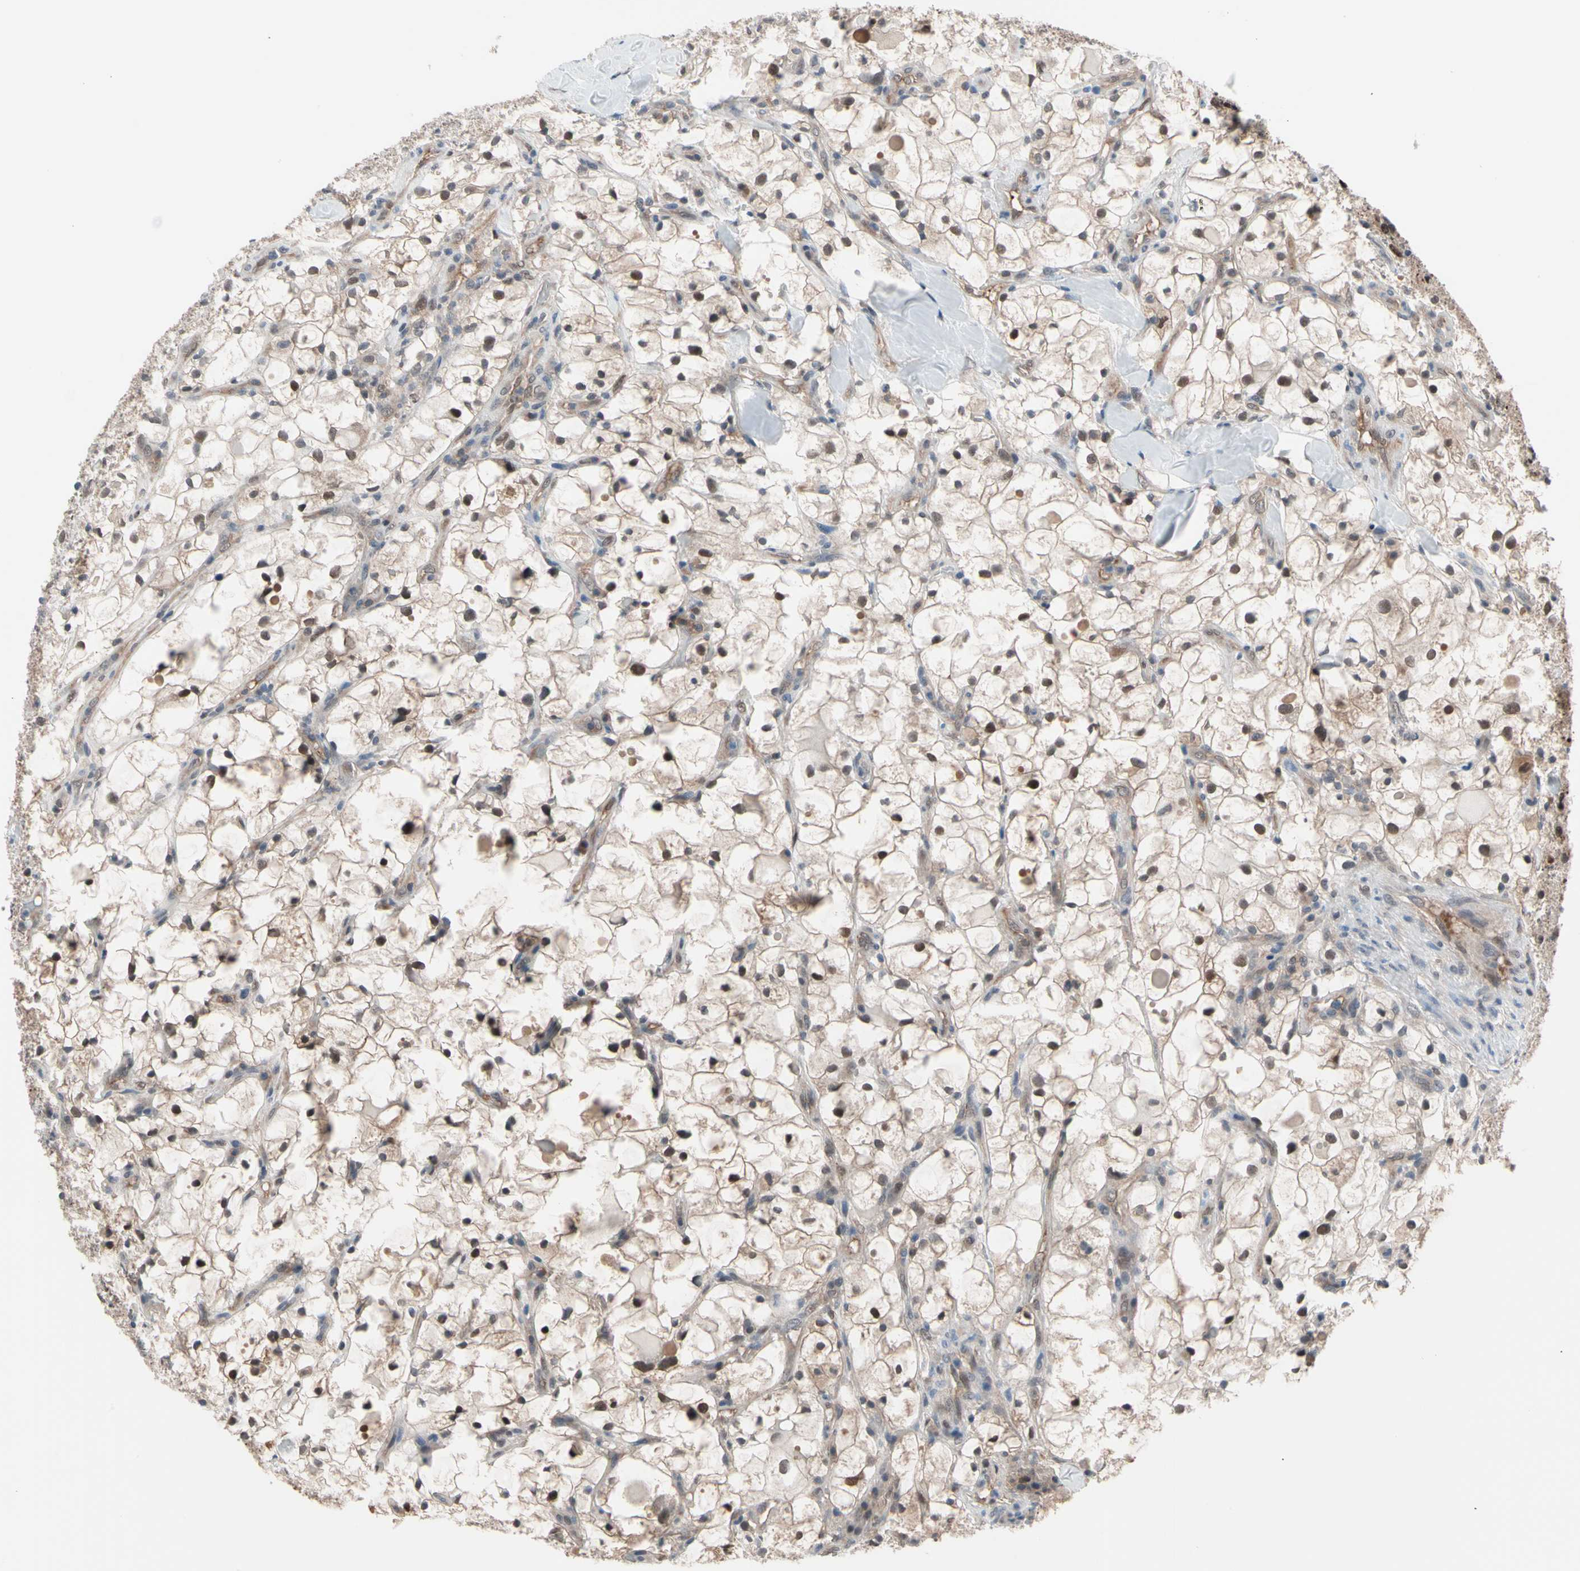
{"staining": {"intensity": "weak", "quantity": ">75%", "location": "cytoplasmic/membranous,nuclear"}, "tissue": "renal cancer", "cell_type": "Tumor cells", "image_type": "cancer", "snomed": [{"axis": "morphology", "description": "Adenocarcinoma, NOS"}, {"axis": "topography", "description": "Kidney"}], "caption": "Adenocarcinoma (renal) was stained to show a protein in brown. There is low levels of weak cytoplasmic/membranous and nuclear staining in about >75% of tumor cells.", "gene": "PSMA2", "patient": {"sex": "female", "age": 60}}